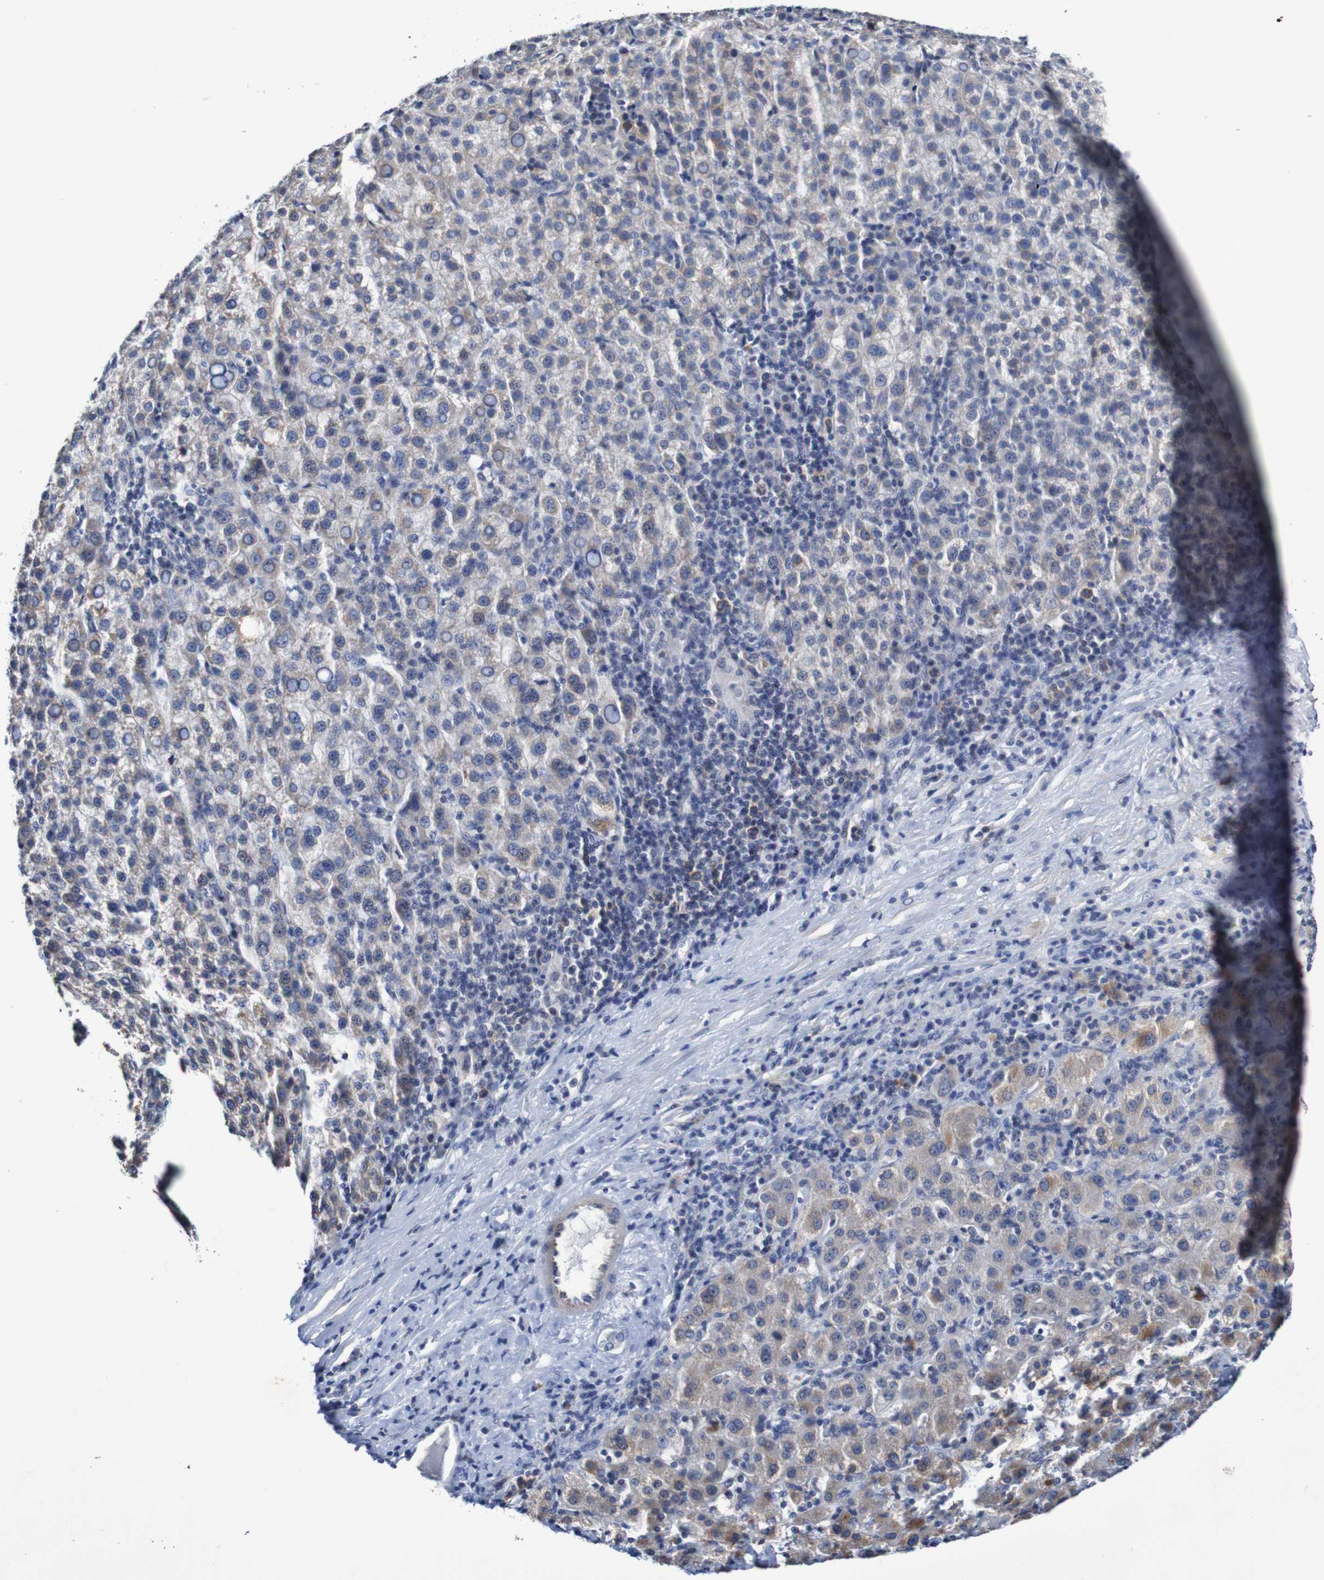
{"staining": {"intensity": "weak", "quantity": "25%-75%", "location": "cytoplasmic/membranous"}, "tissue": "liver cancer", "cell_type": "Tumor cells", "image_type": "cancer", "snomed": [{"axis": "morphology", "description": "Carcinoma, Hepatocellular, NOS"}, {"axis": "topography", "description": "Liver"}], "caption": "Immunohistochemical staining of human liver cancer (hepatocellular carcinoma) shows low levels of weak cytoplasmic/membranous protein expression in about 25%-75% of tumor cells.", "gene": "ACVR1C", "patient": {"sex": "female", "age": 58}}